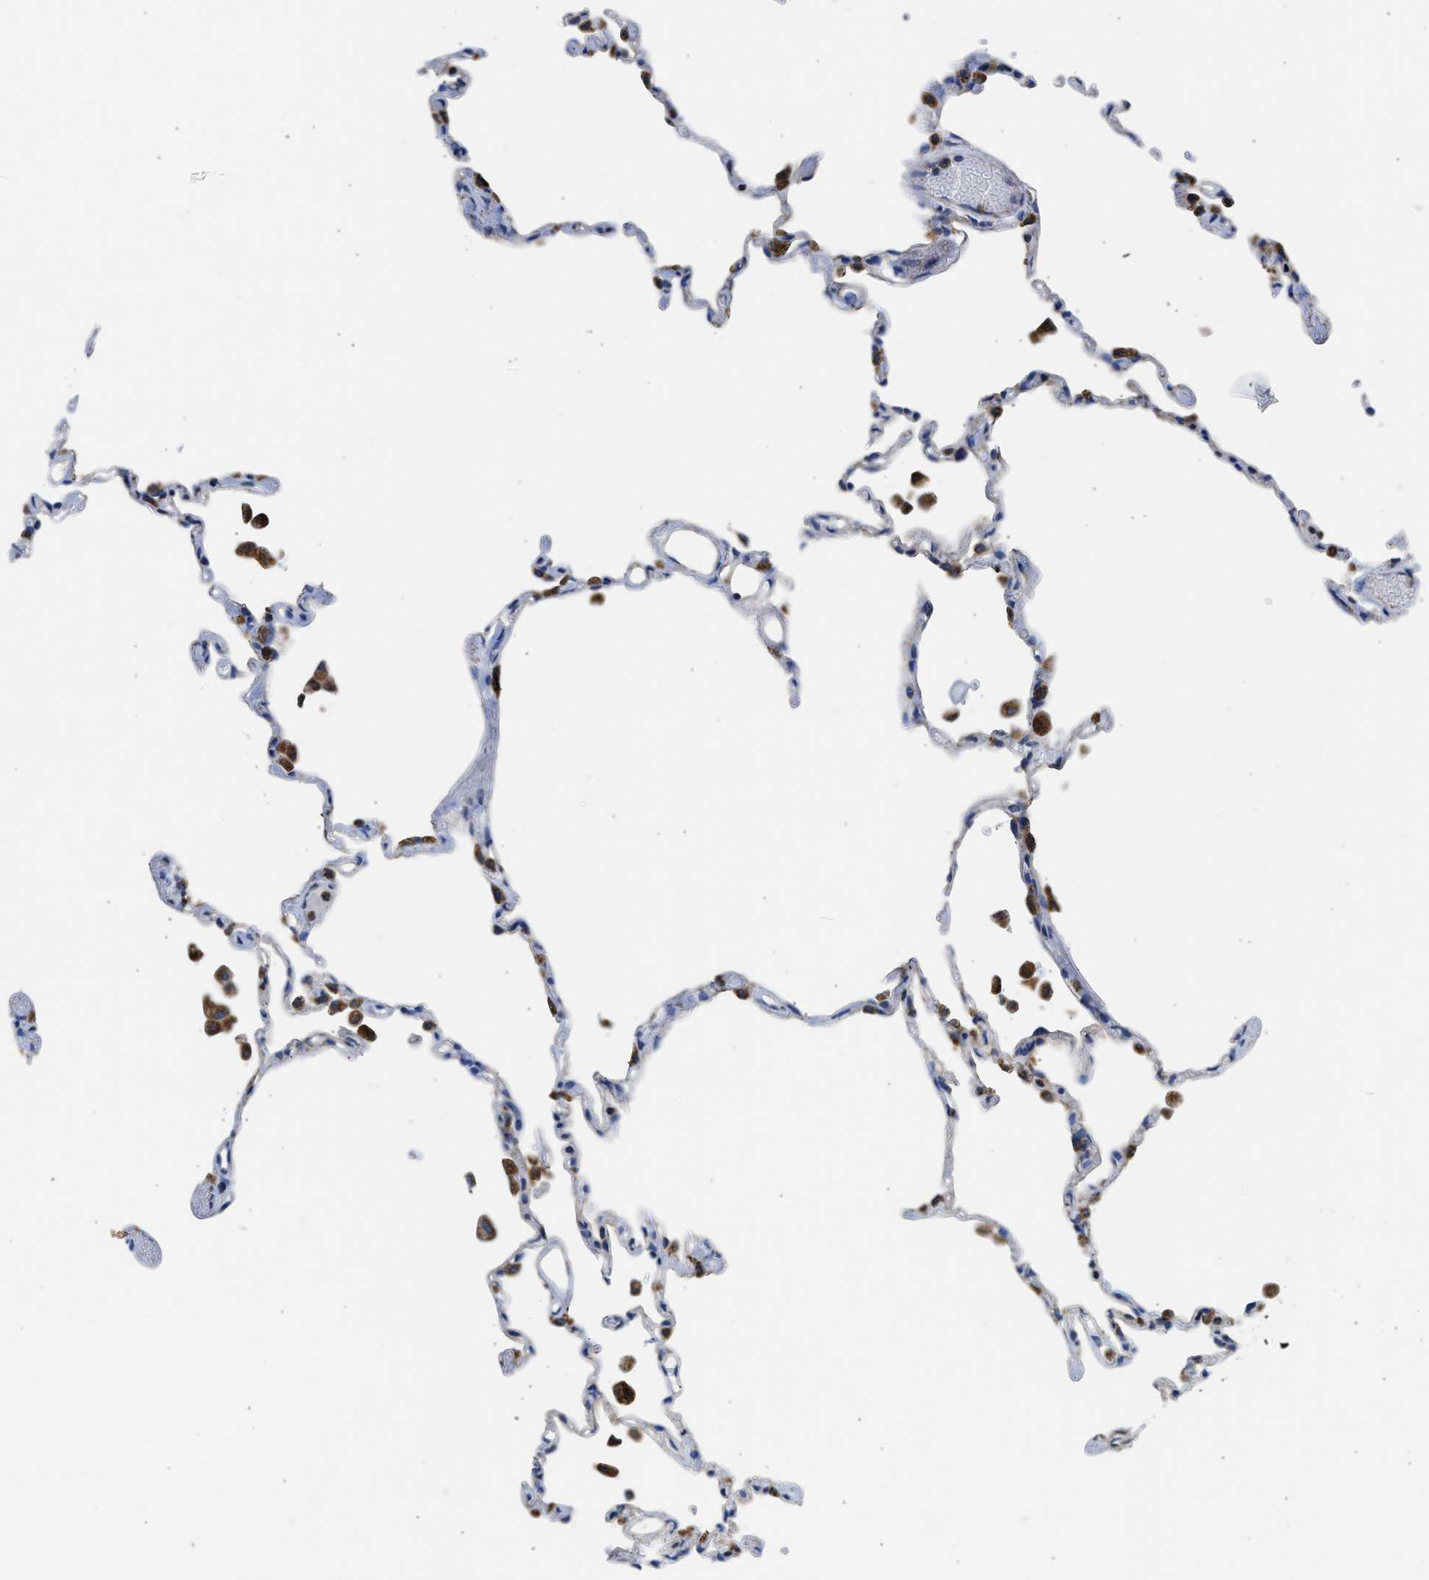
{"staining": {"intensity": "moderate", "quantity": "<25%", "location": "cytoplasmic/membranous"}, "tissue": "lung", "cell_type": "Alveolar cells", "image_type": "normal", "snomed": [{"axis": "morphology", "description": "Normal tissue, NOS"}, {"axis": "topography", "description": "Lung"}], "caption": "Unremarkable lung shows moderate cytoplasmic/membranous staining in approximately <25% of alveolar cells (brown staining indicates protein expression, while blue staining denotes nuclei)..", "gene": "CYCS", "patient": {"sex": "female", "age": 49}}